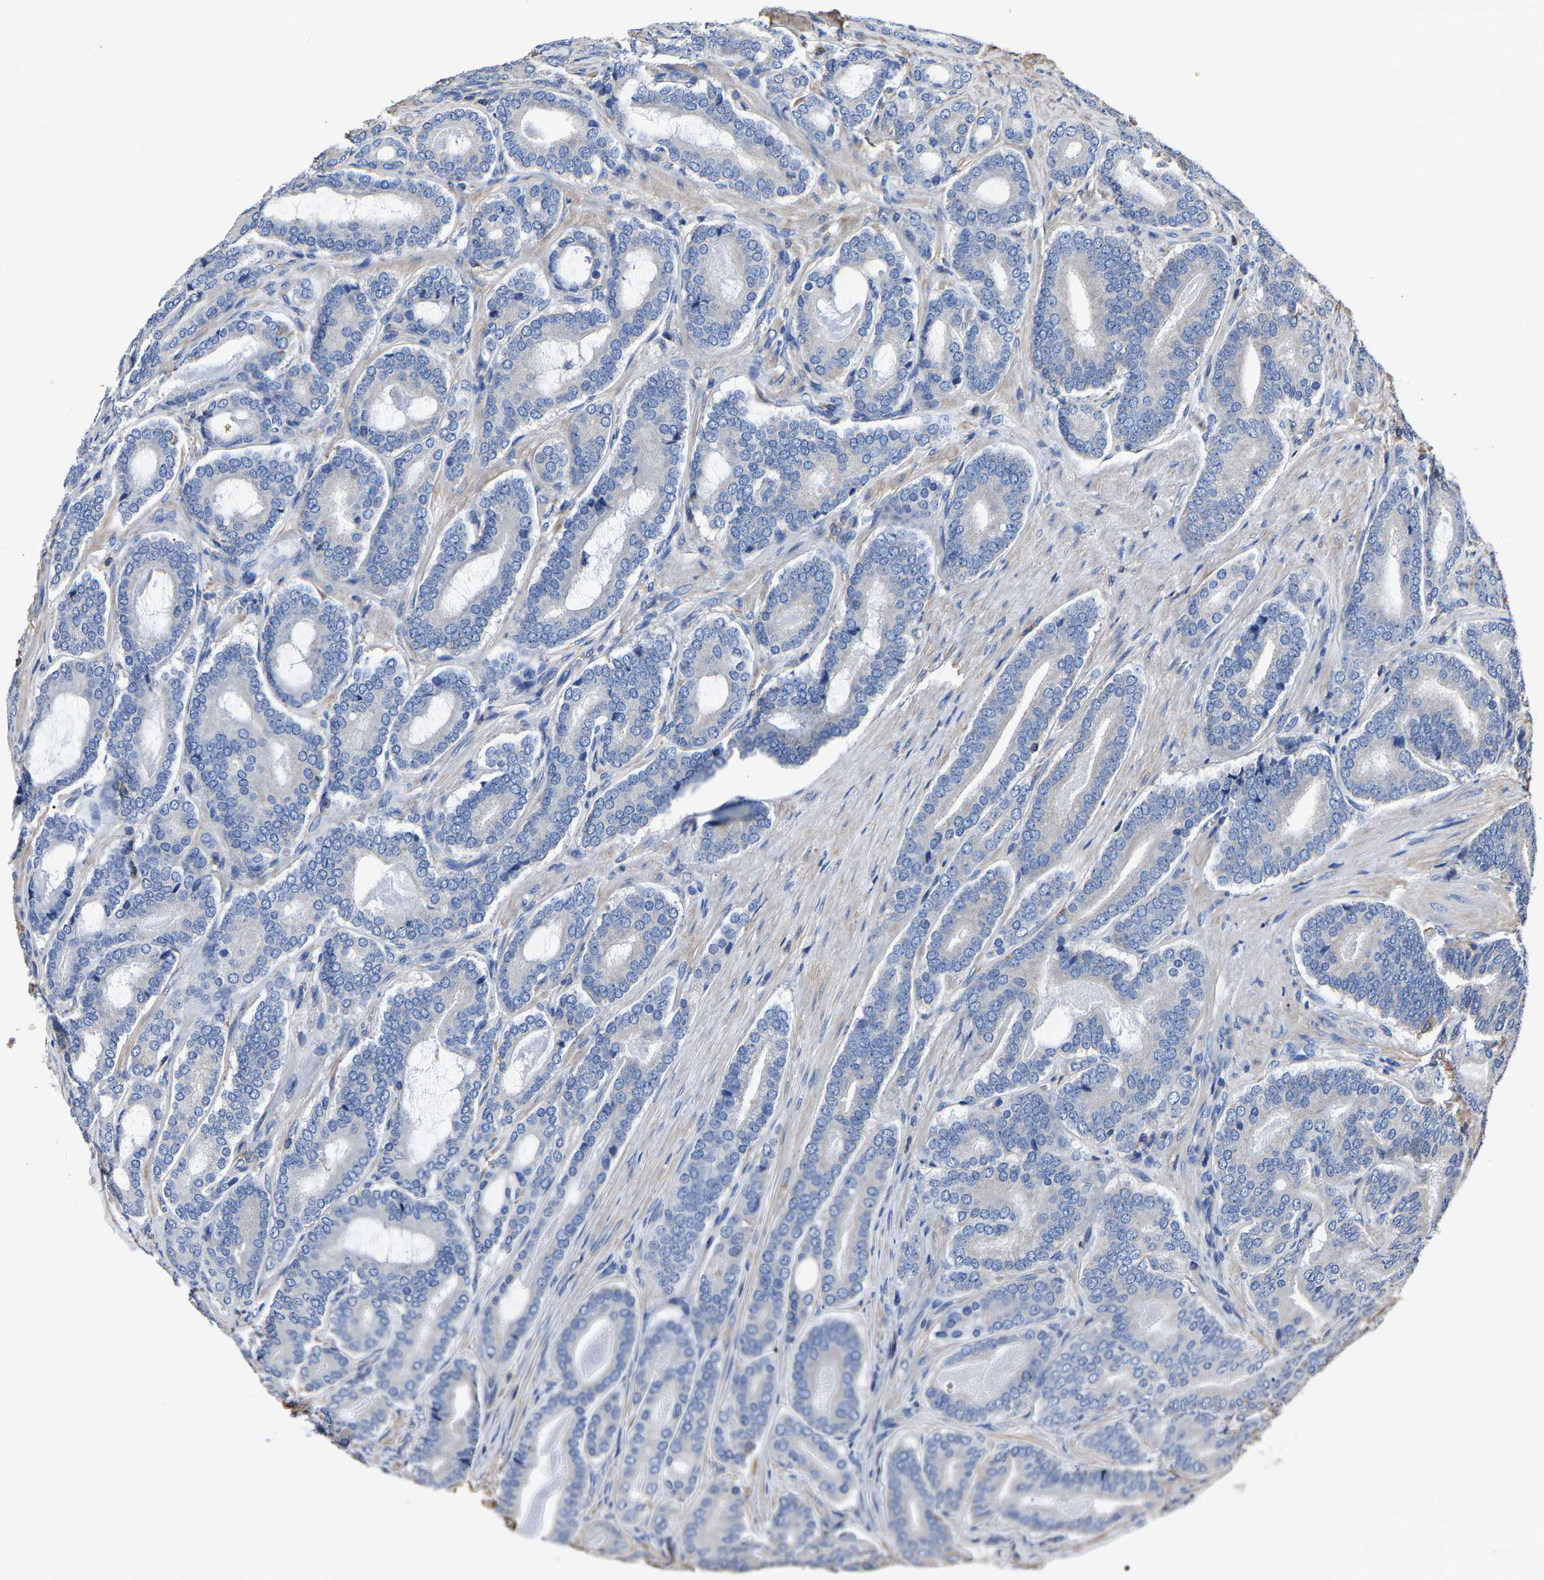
{"staining": {"intensity": "negative", "quantity": "none", "location": "none"}, "tissue": "prostate cancer", "cell_type": "Tumor cells", "image_type": "cancer", "snomed": [{"axis": "morphology", "description": "Adenocarcinoma, High grade"}, {"axis": "topography", "description": "Prostate"}], "caption": "This is a histopathology image of immunohistochemistry staining of adenocarcinoma (high-grade) (prostate), which shows no staining in tumor cells.", "gene": "ARMT1", "patient": {"sex": "male", "age": 60}}